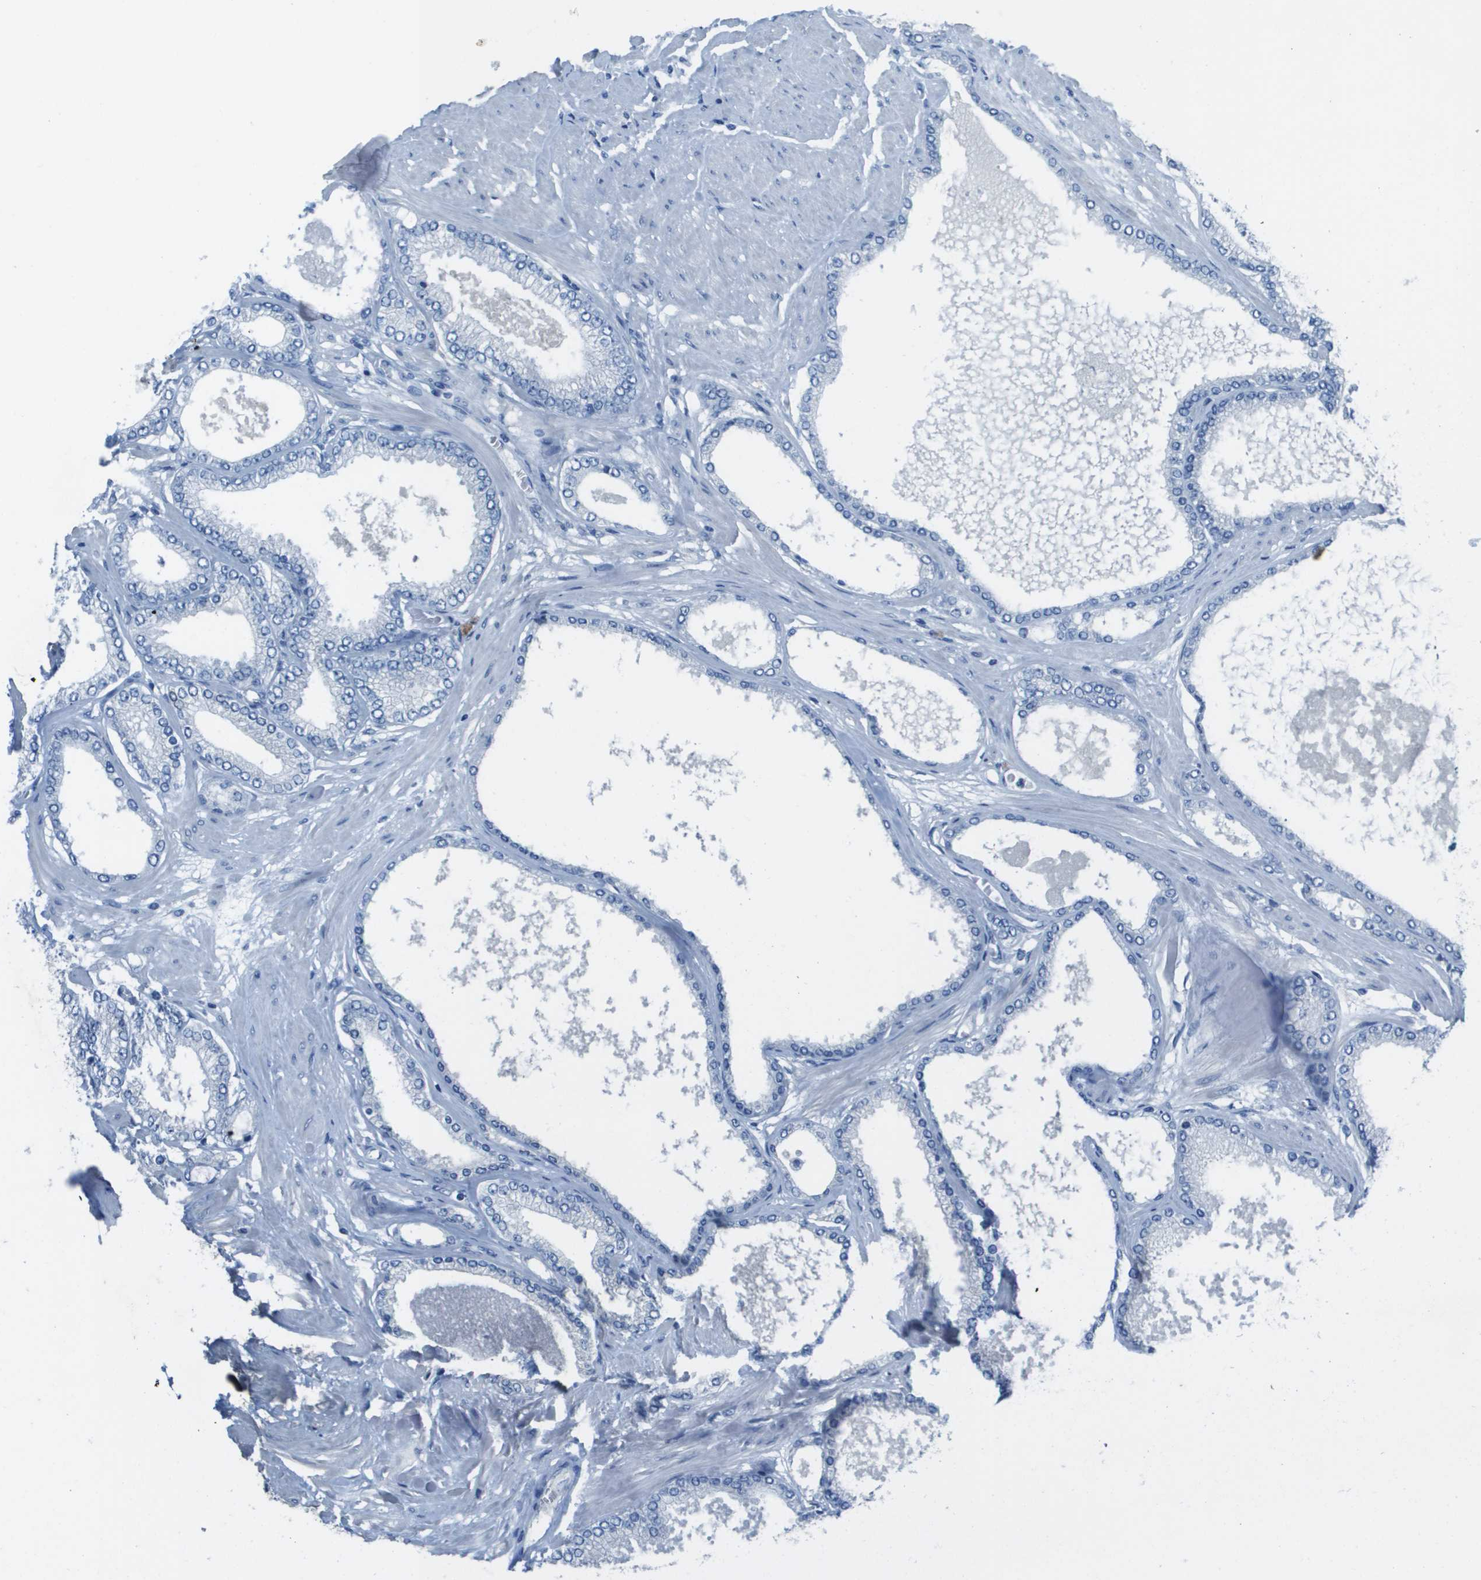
{"staining": {"intensity": "negative", "quantity": "none", "location": "none"}, "tissue": "prostate cancer", "cell_type": "Tumor cells", "image_type": "cancer", "snomed": [{"axis": "morphology", "description": "Adenocarcinoma, High grade"}, {"axis": "topography", "description": "Prostate"}], "caption": "Histopathology image shows no protein expression in tumor cells of prostate high-grade adenocarcinoma tissue. (DAB immunohistochemistry with hematoxylin counter stain).", "gene": "PTGDR2", "patient": {"sex": "male", "age": 61}}